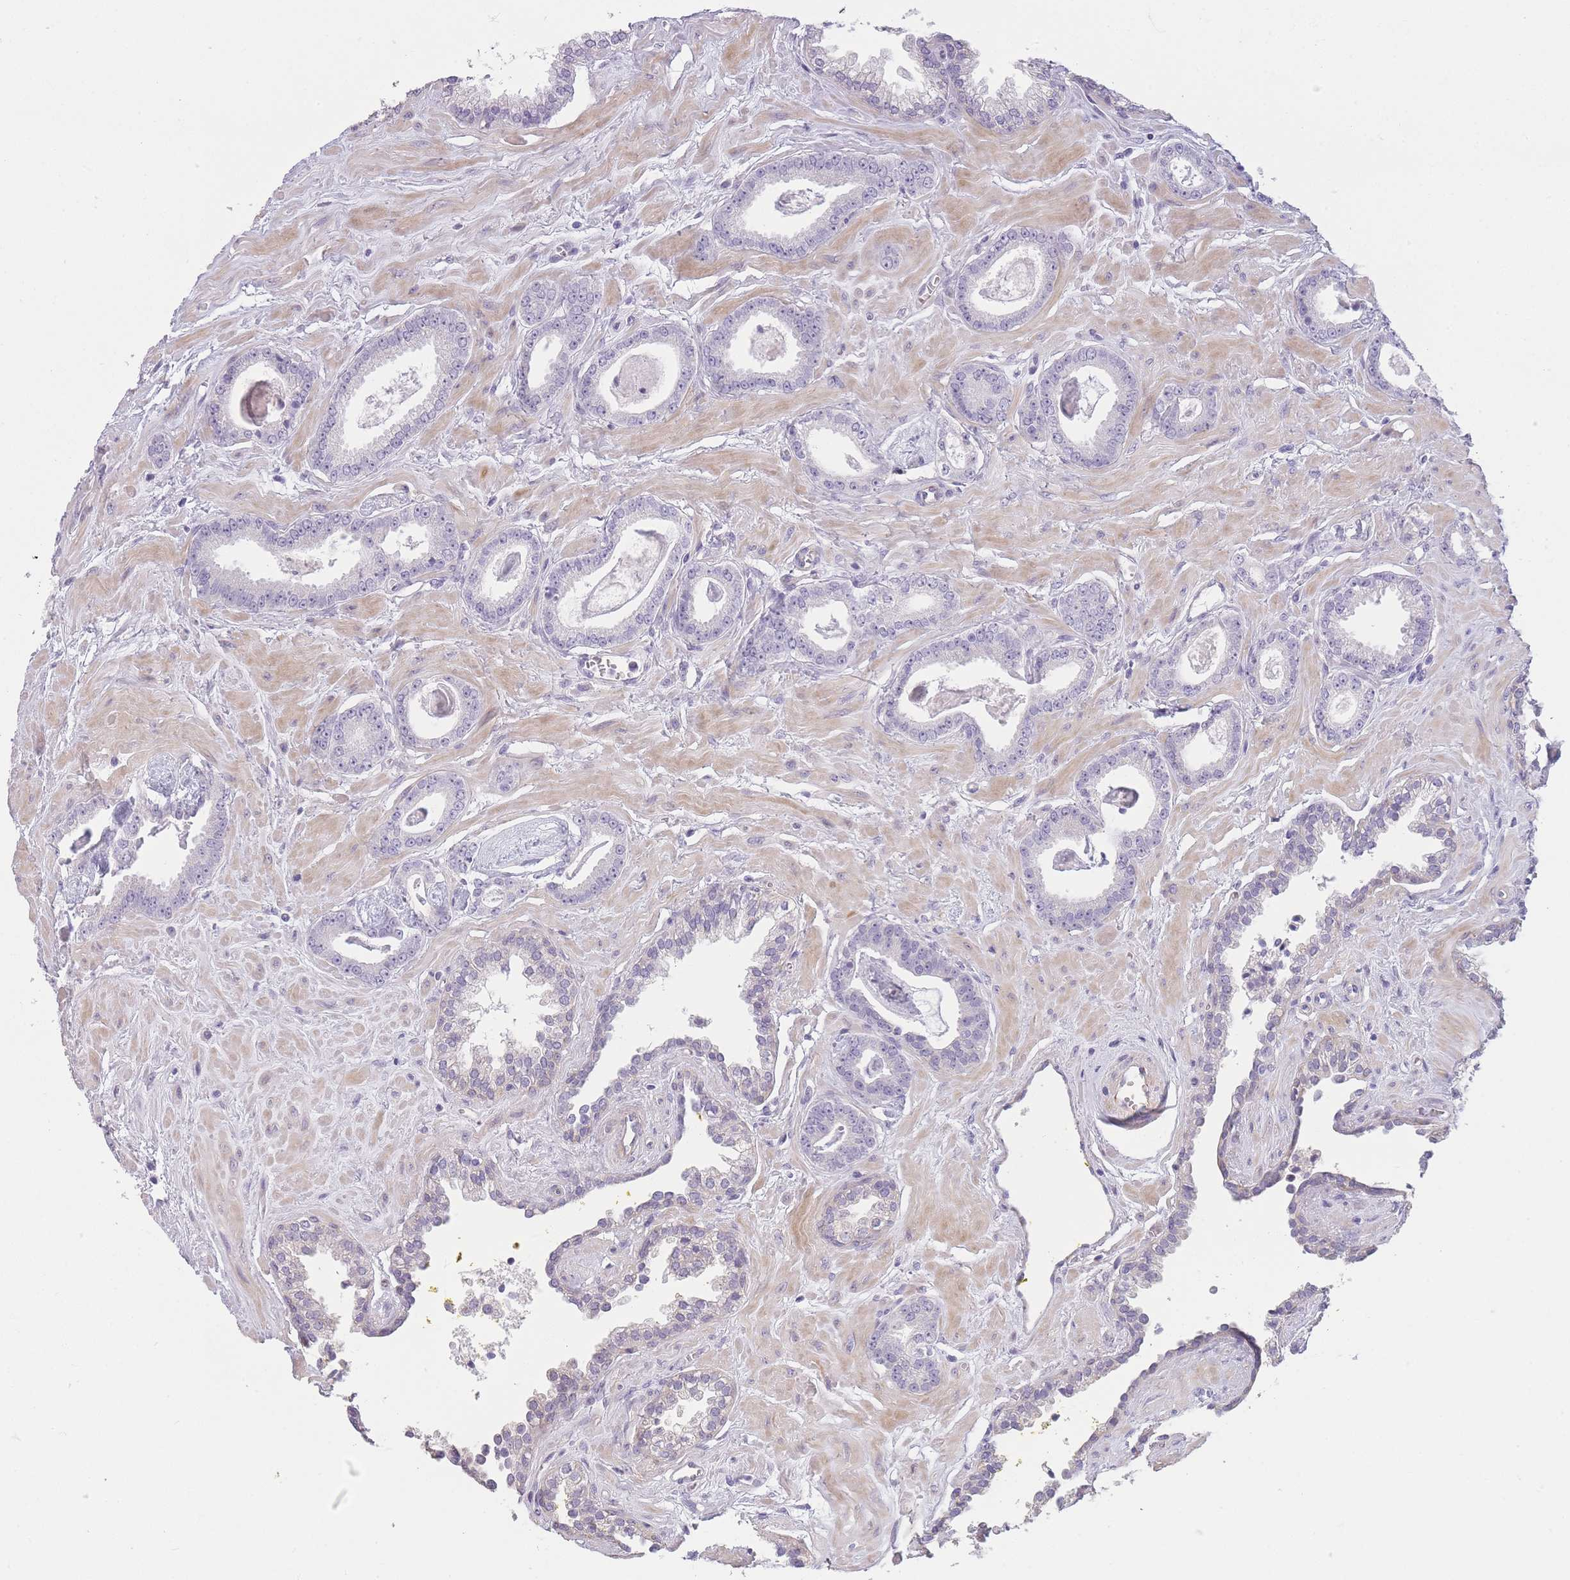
{"staining": {"intensity": "negative", "quantity": "none", "location": "none"}, "tissue": "prostate cancer", "cell_type": "Tumor cells", "image_type": "cancer", "snomed": [{"axis": "morphology", "description": "Adenocarcinoma, Low grade"}, {"axis": "topography", "description": "Prostate"}], "caption": "Prostate adenocarcinoma (low-grade) stained for a protein using immunohistochemistry exhibits no expression tumor cells.", "gene": "TMEM236", "patient": {"sex": "male", "age": 60}}